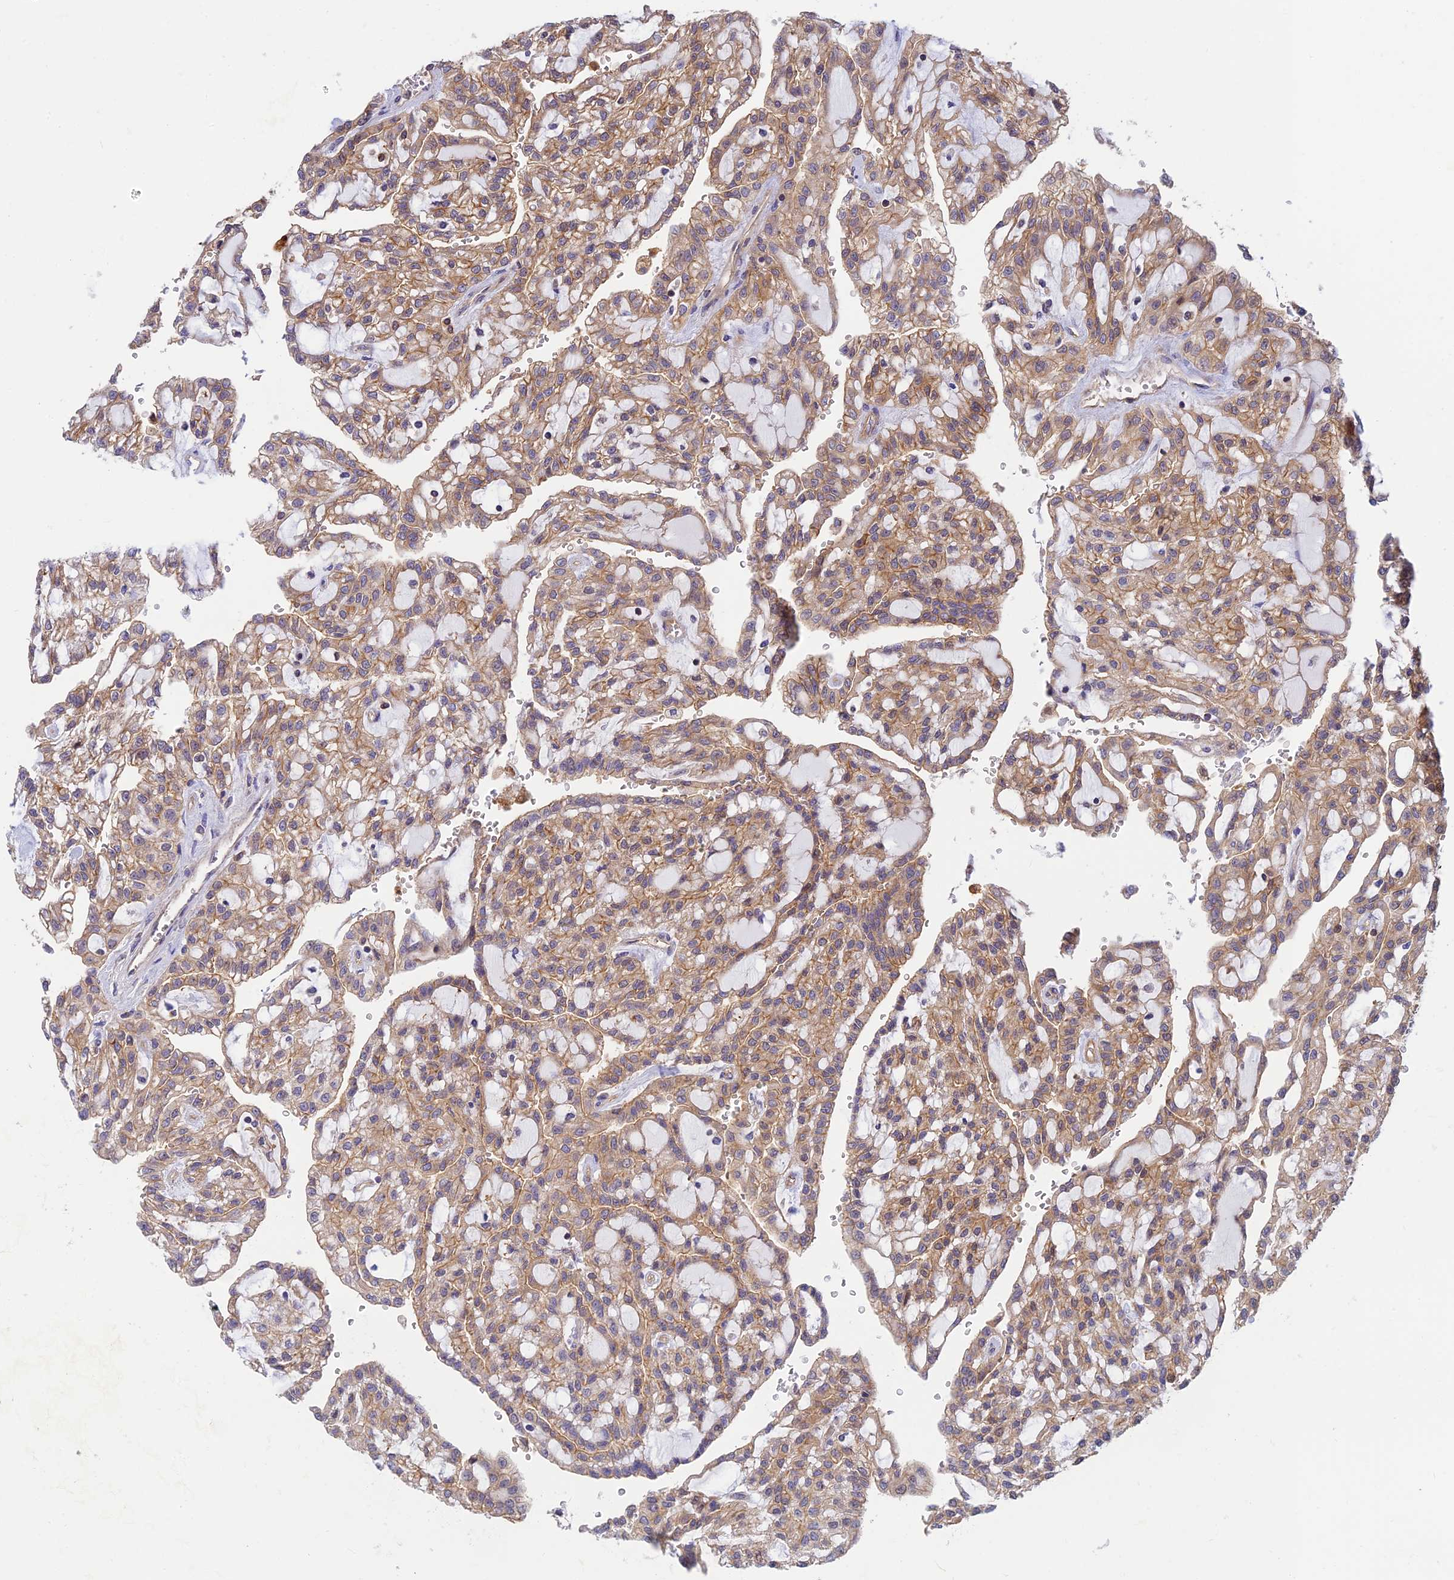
{"staining": {"intensity": "moderate", "quantity": ">75%", "location": "cytoplasmic/membranous"}, "tissue": "renal cancer", "cell_type": "Tumor cells", "image_type": "cancer", "snomed": [{"axis": "morphology", "description": "Adenocarcinoma, NOS"}, {"axis": "topography", "description": "Kidney"}], "caption": "Moderate cytoplasmic/membranous protein positivity is present in approximately >75% of tumor cells in adenocarcinoma (renal).", "gene": "PPP1R12C", "patient": {"sex": "male", "age": 63}}